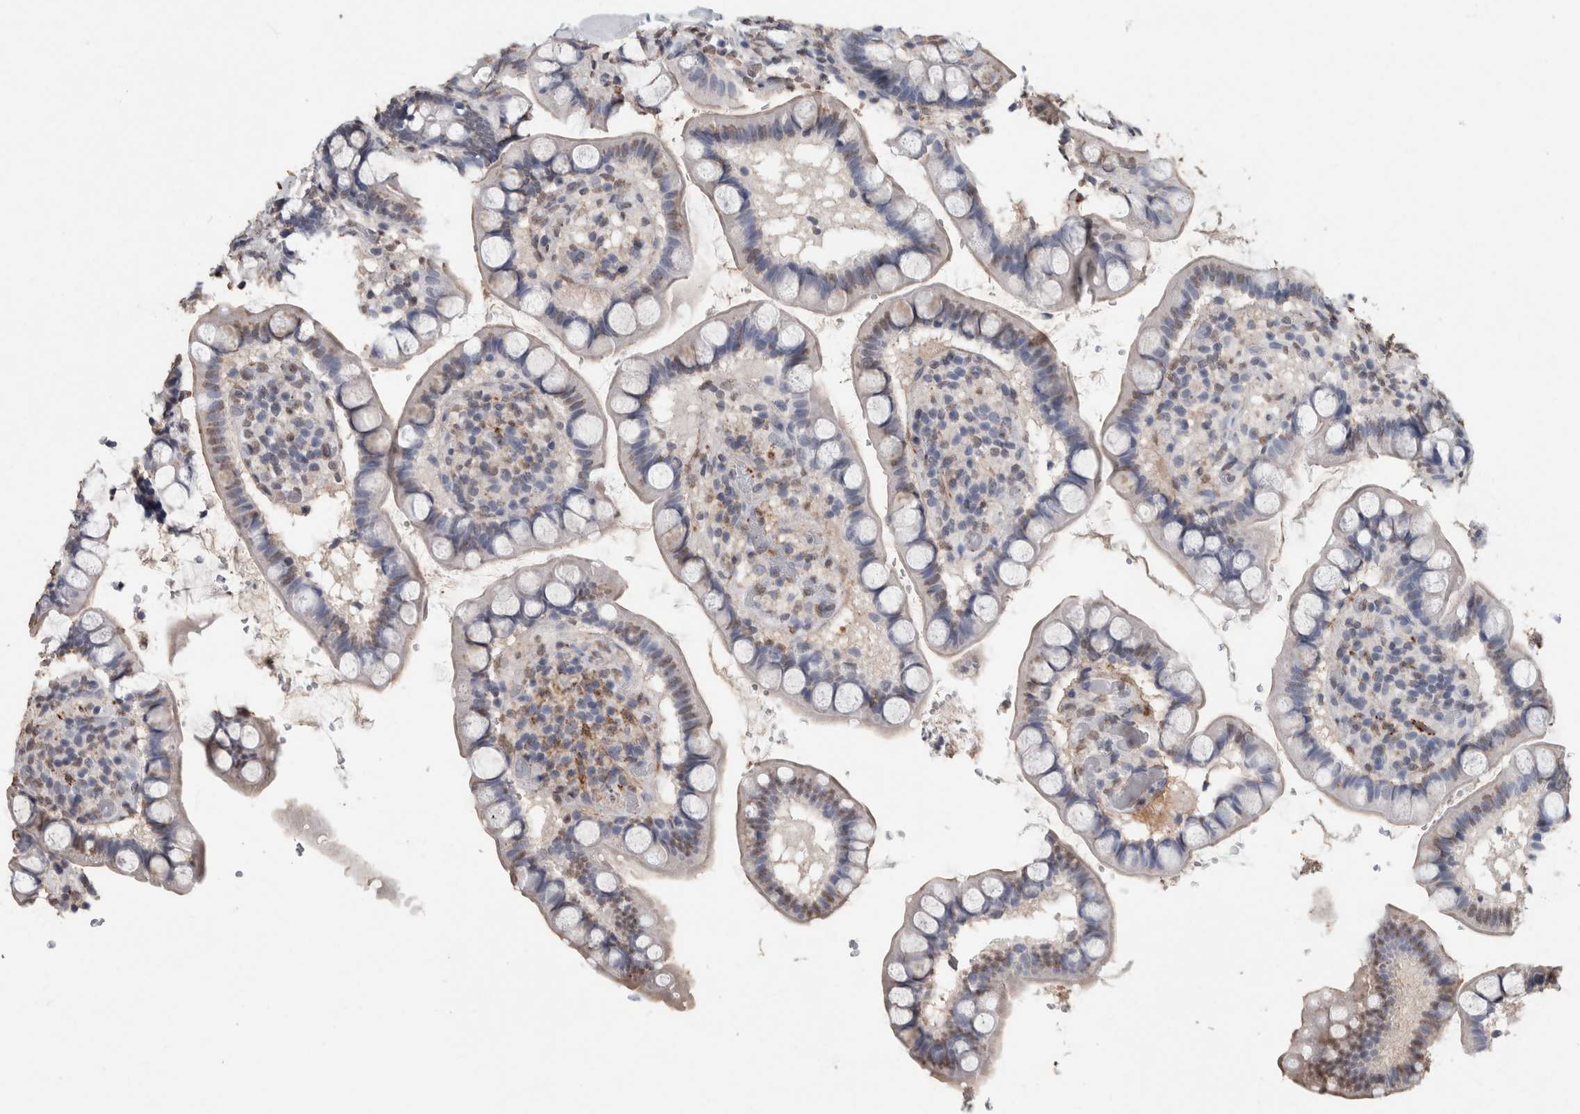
{"staining": {"intensity": "weak", "quantity": "<25%", "location": "nuclear"}, "tissue": "small intestine", "cell_type": "Glandular cells", "image_type": "normal", "snomed": [{"axis": "morphology", "description": "Normal tissue, NOS"}, {"axis": "topography", "description": "Smooth muscle"}, {"axis": "topography", "description": "Small intestine"}], "caption": "This is an IHC histopathology image of benign human small intestine. There is no staining in glandular cells.", "gene": "LTBP1", "patient": {"sex": "female", "age": 84}}